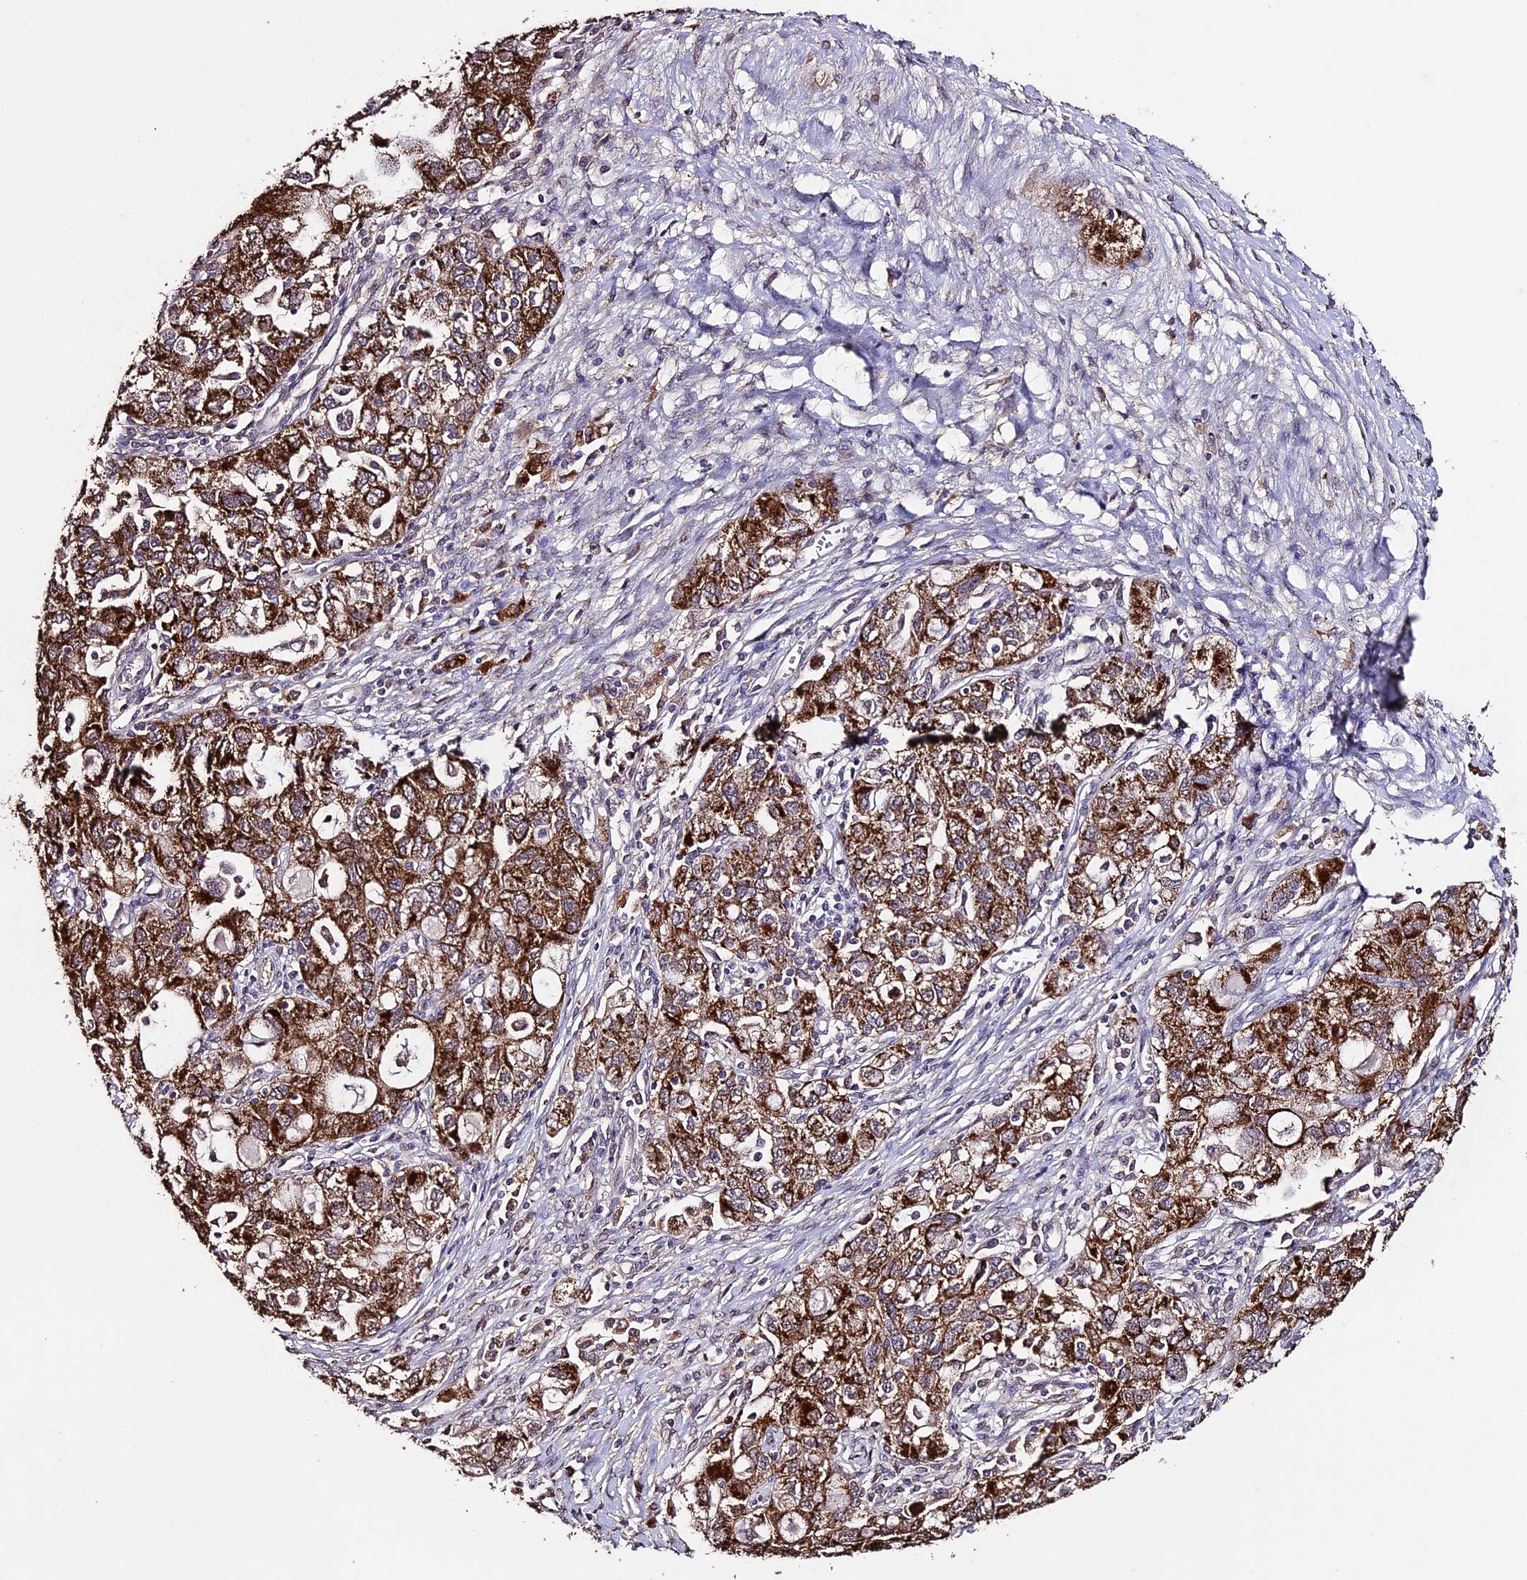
{"staining": {"intensity": "strong", "quantity": ">75%", "location": "cytoplasmic/membranous"}, "tissue": "ovarian cancer", "cell_type": "Tumor cells", "image_type": "cancer", "snomed": [{"axis": "morphology", "description": "Carcinoma, NOS"}, {"axis": "morphology", "description": "Cystadenocarcinoma, serous, NOS"}, {"axis": "topography", "description": "Ovary"}], "caption": "An IHC micrograph of tumor tissue is shown. Protein staining in brown labels strong cytoplasmic/membranous positivity in carcinoma (ovarian) within tumor cells.", "gene": "DIS3L", "patient": {"sex": "female", "age": 69}}